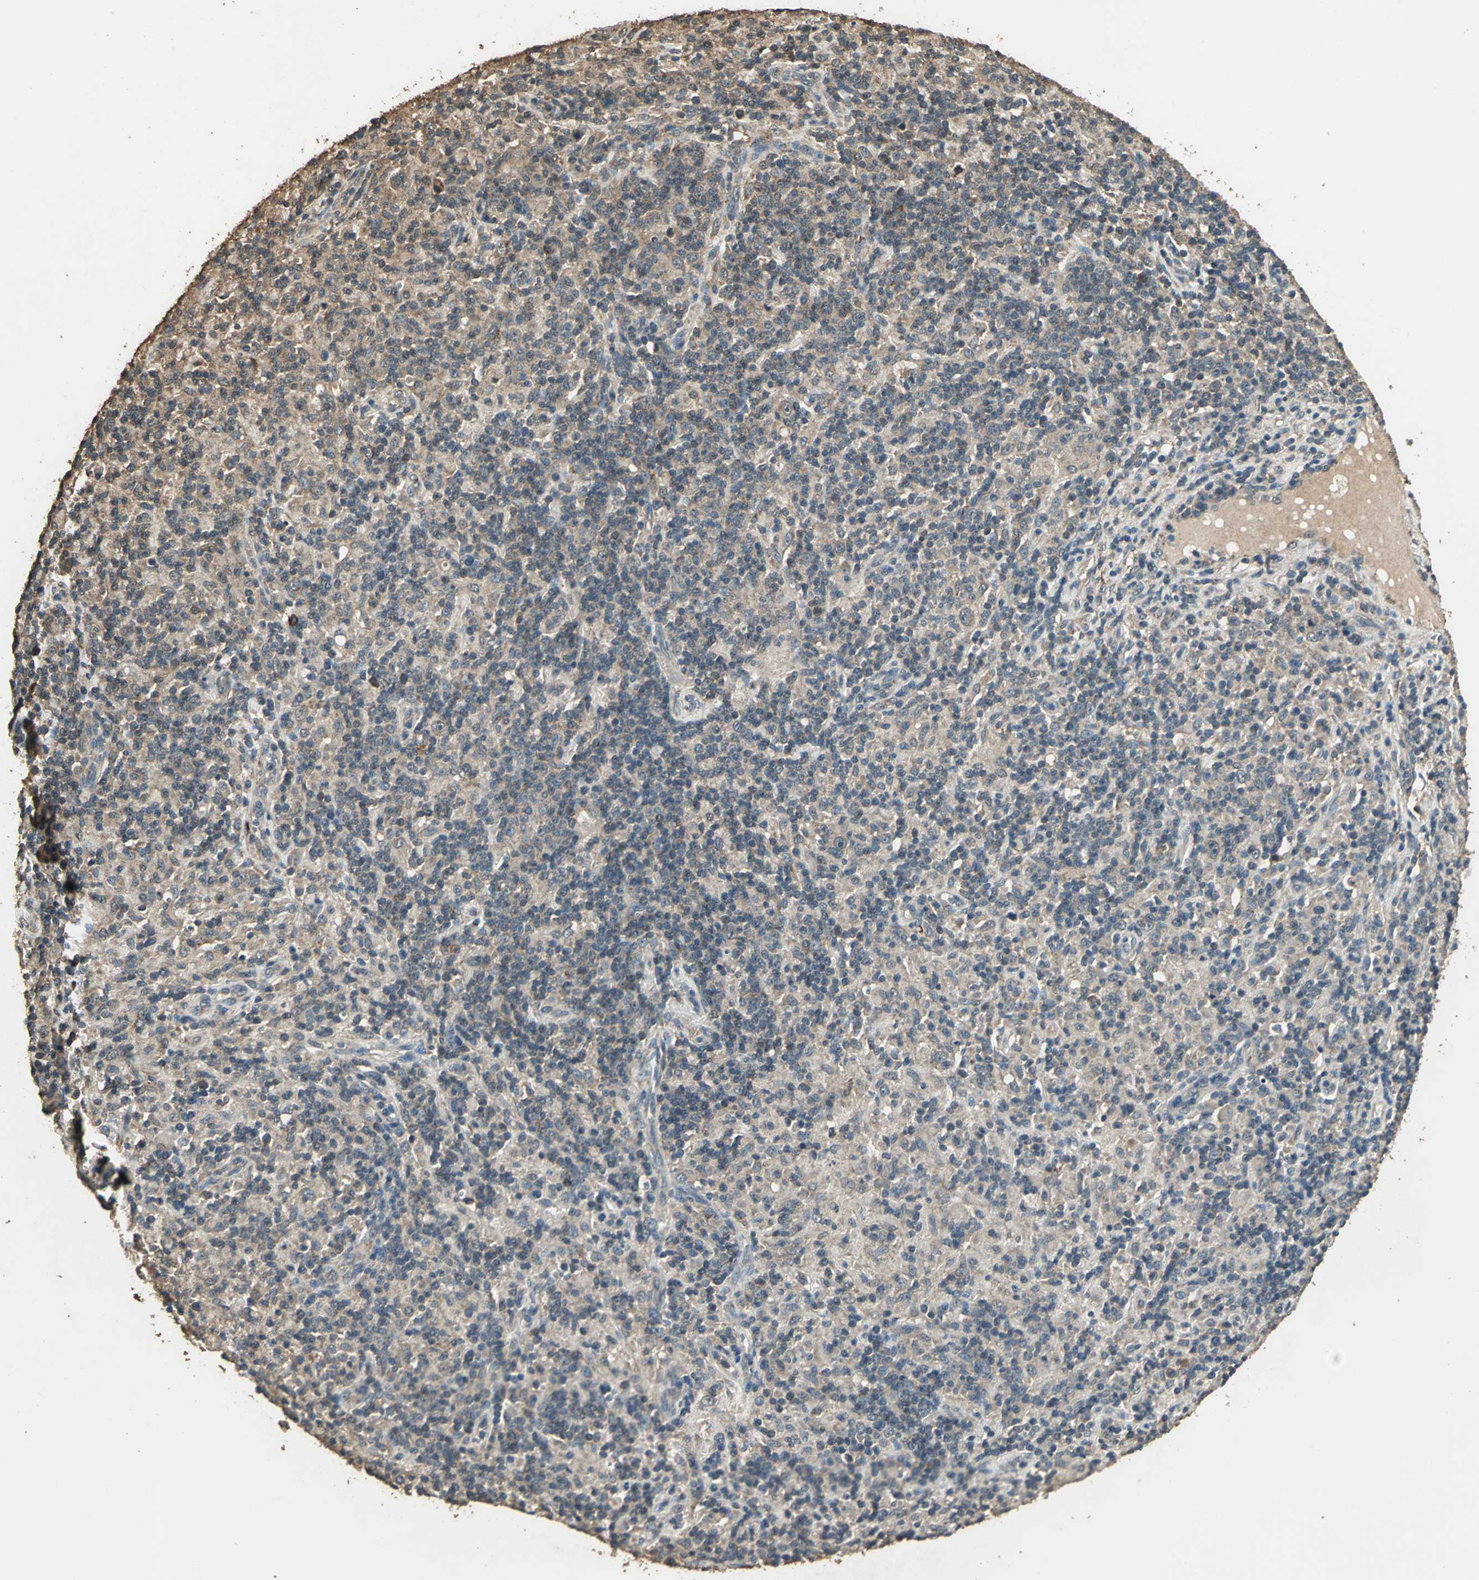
{"staining": {"intensity": "weak", "quantity": ">75%", "location": "cytoplasmic/membranous"}, "tissue": "lymphoma", "cell_type": "Tumor cells", "image_type": "cancer", "snomed": [{"axis": "morphology", "description": "Hodgkin's disease, NOS"}, {"axis": "topography", "description": "Lymph node"}], "caption": "Human Hodgkin's disease stained with a protein marker demonstrates weak staining in tumor cells.", "gene": "TMPRSS4", "patient": {"sex": "male", "age": 70}}